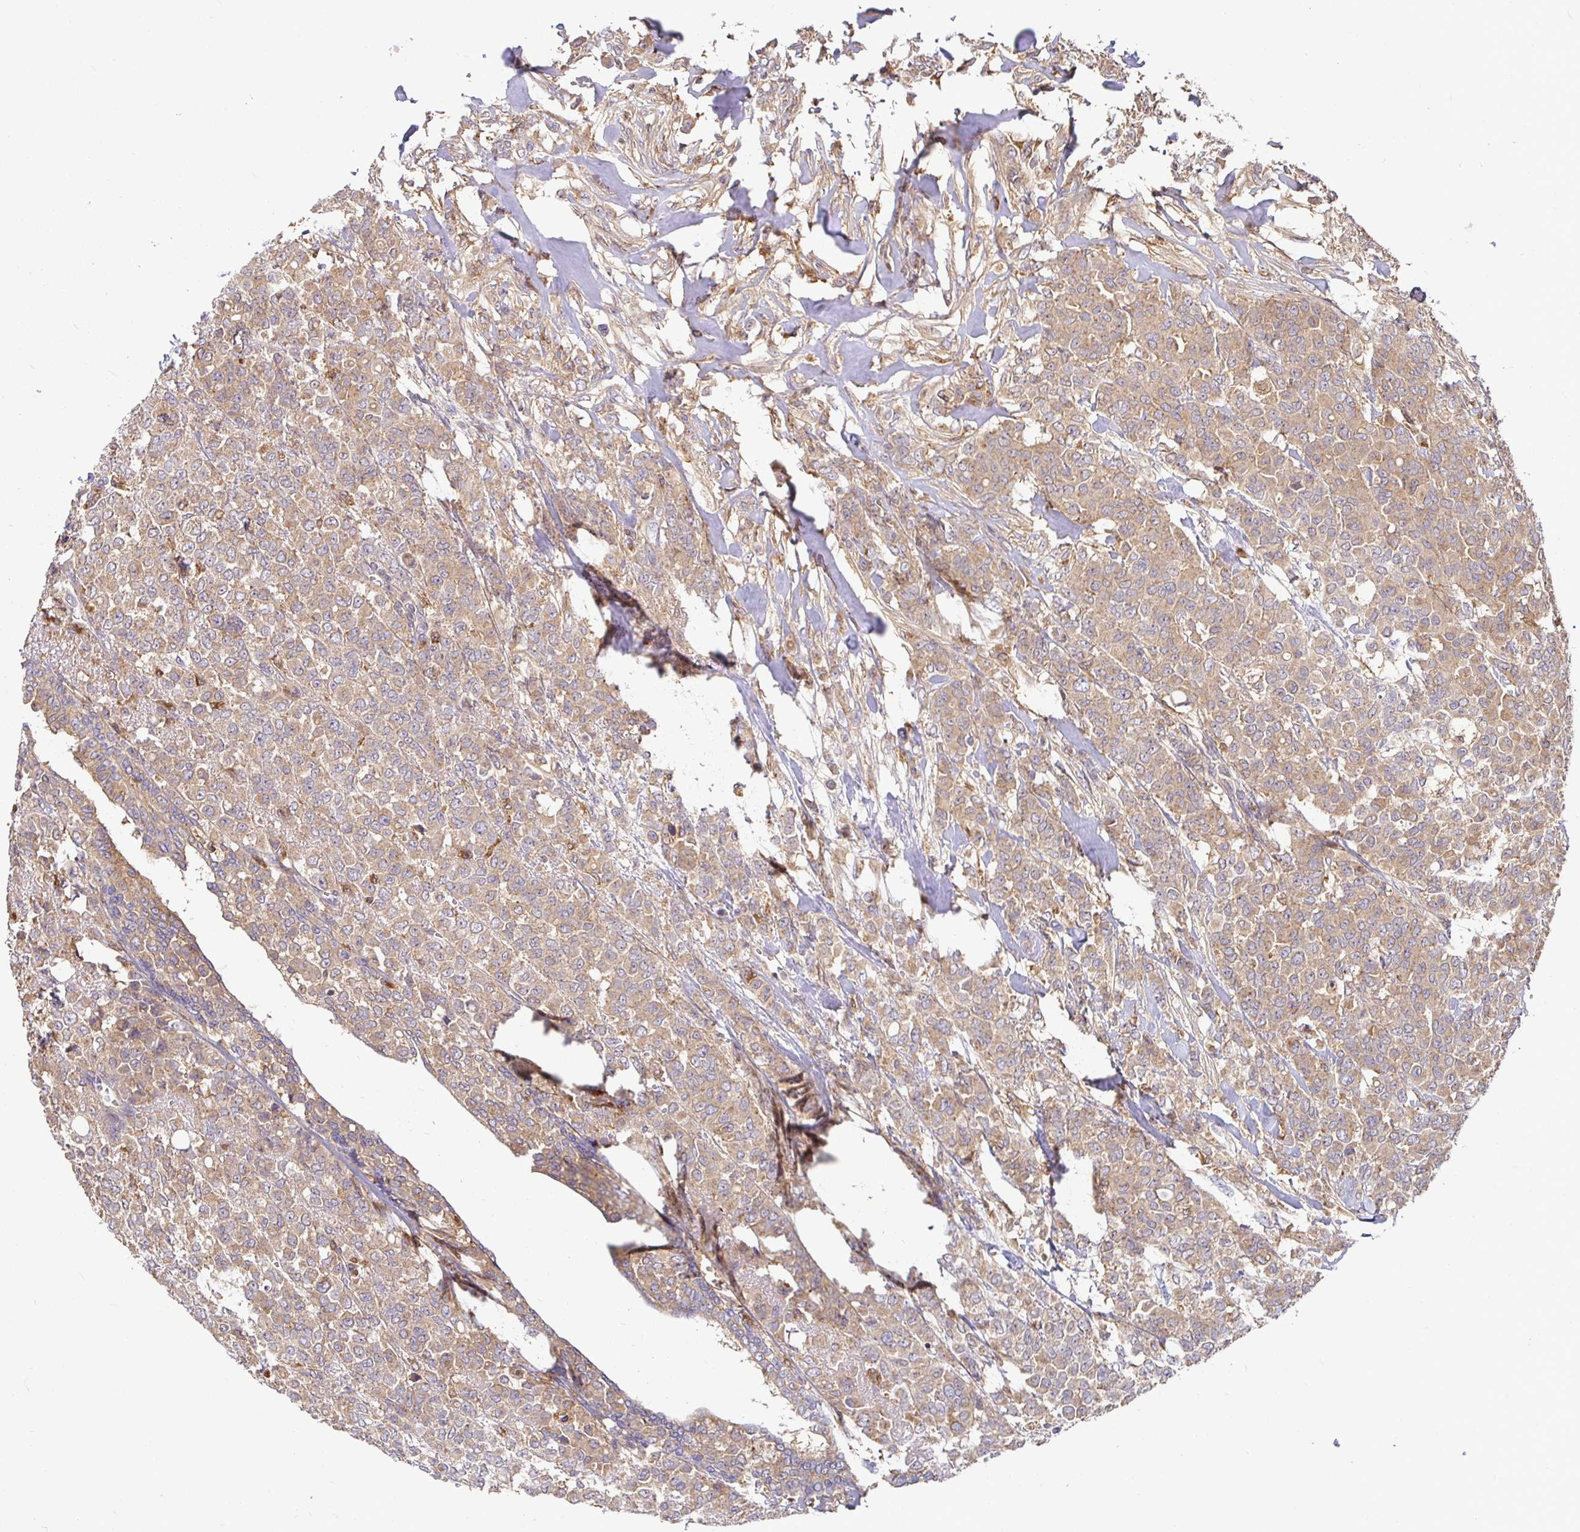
{"staining": {"intensity": "moderate", "quantity": ">75%", "location": "cytoplasmic/membranous"}, "tissue": "breast cancer", "cell_type": "Tumor cells", "image_type": "cancer", "snomed": [{"axis": "morphology", "description": "Lobular carcinoma"}, {"axis": "topography", "description": "Breast"}], "caption": "A medium amount of moderate cytoplasmic/membranous expression is seen in about >75% of tumor cells in breast cancer tissue.", "gene": "ATP6V1F", "patient": {"sex": "female", "age": 91}}